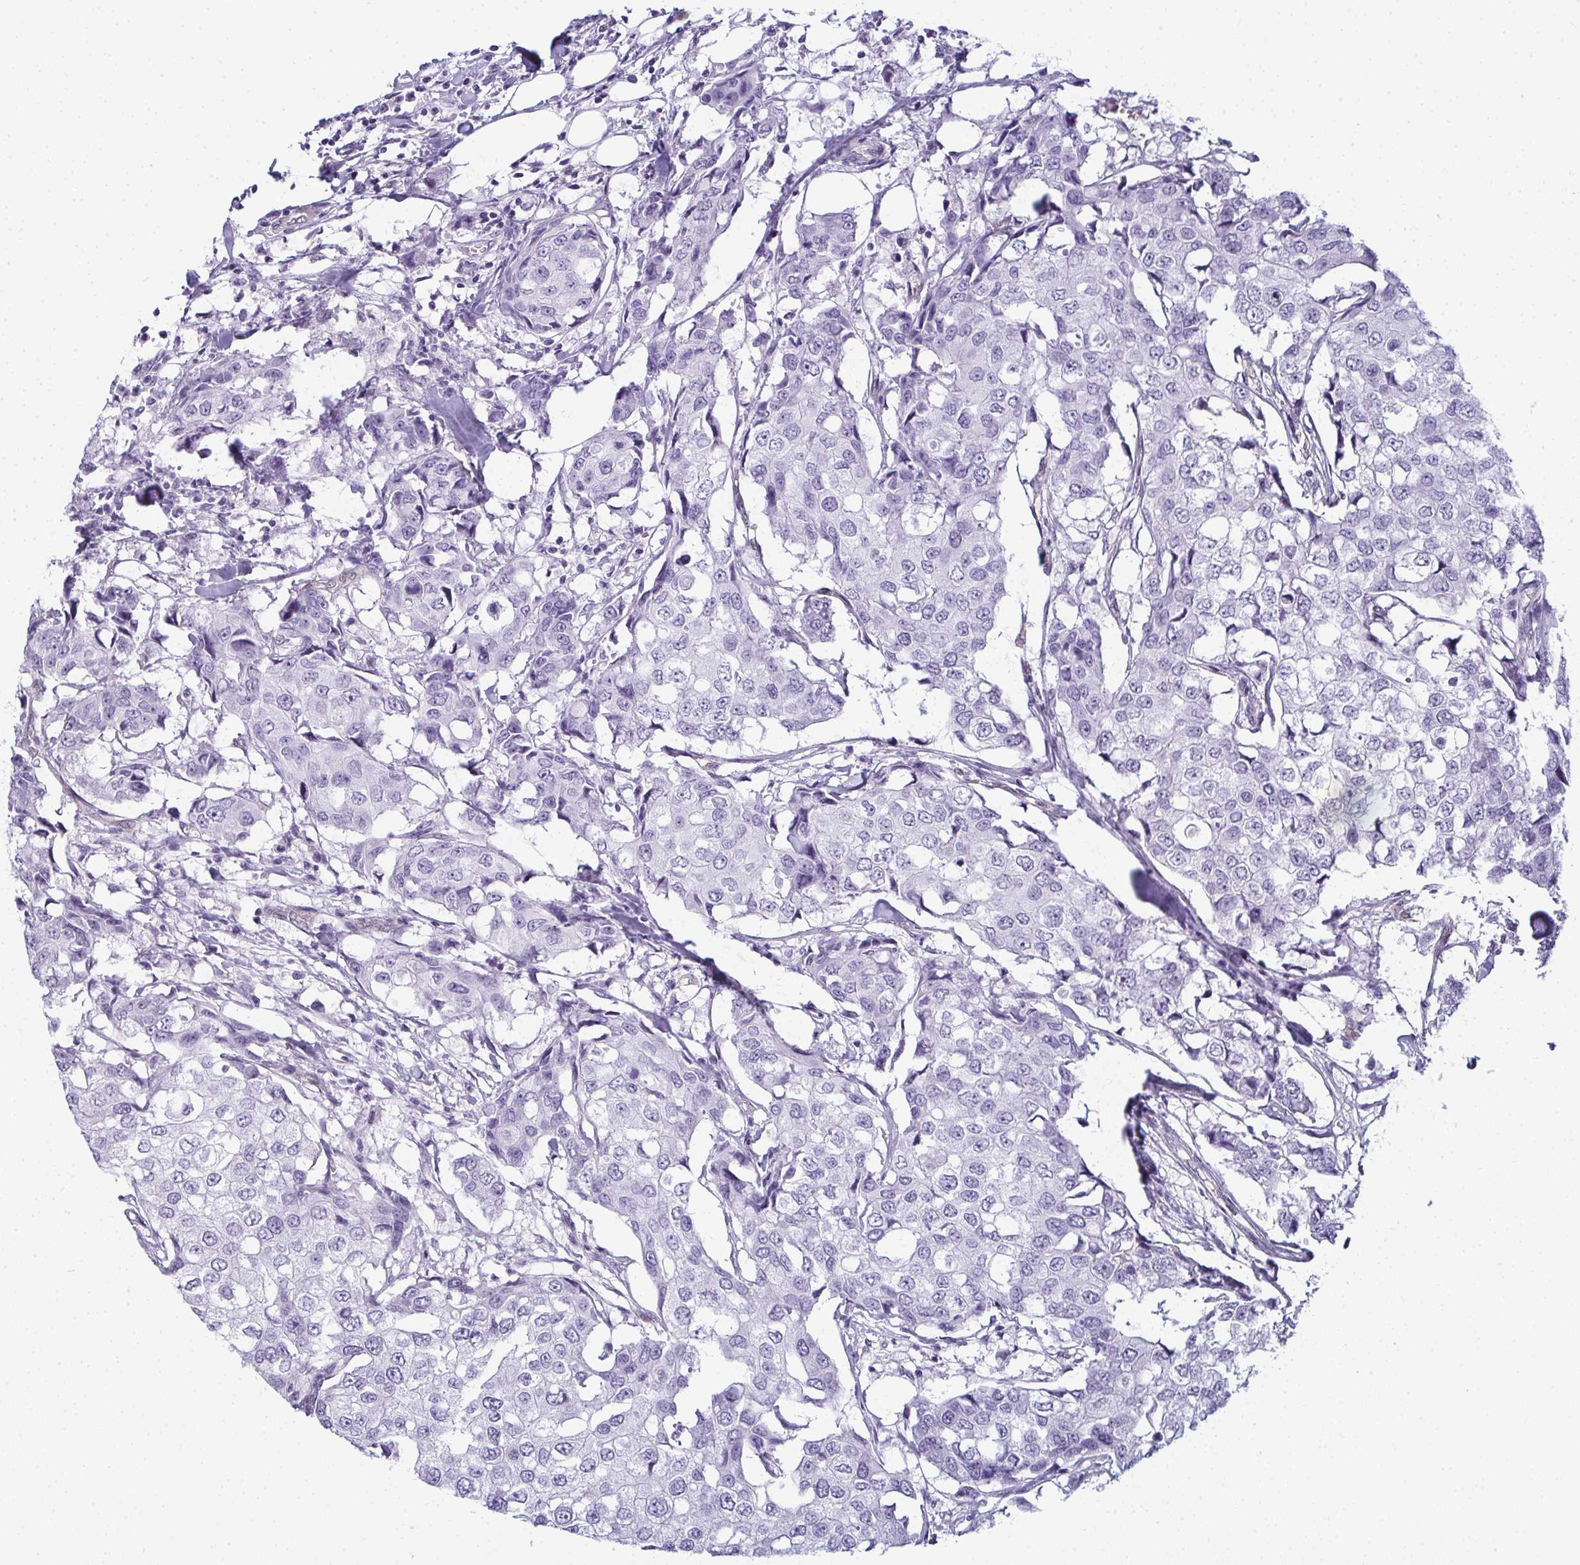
{"staining": {"intensity": "negative", "quantity": "none", "location": "none"}, "tissue": "breast cancer", "cell_type": "Tumor cells", "image_type": "cancer", "snomed": [{"axis": "morphology", "description": "Duct carcinoma"}, {"axis": "topography", "description": "Breast"}], "caption": "Tumor cells are negative for protein expression in human breast cancer. (DAB (3,3'-diaminobenzidine) IHC with hematoxylin counter stain).", "gene": "CDA", "patient": {"sex": "female", "age": 27}}